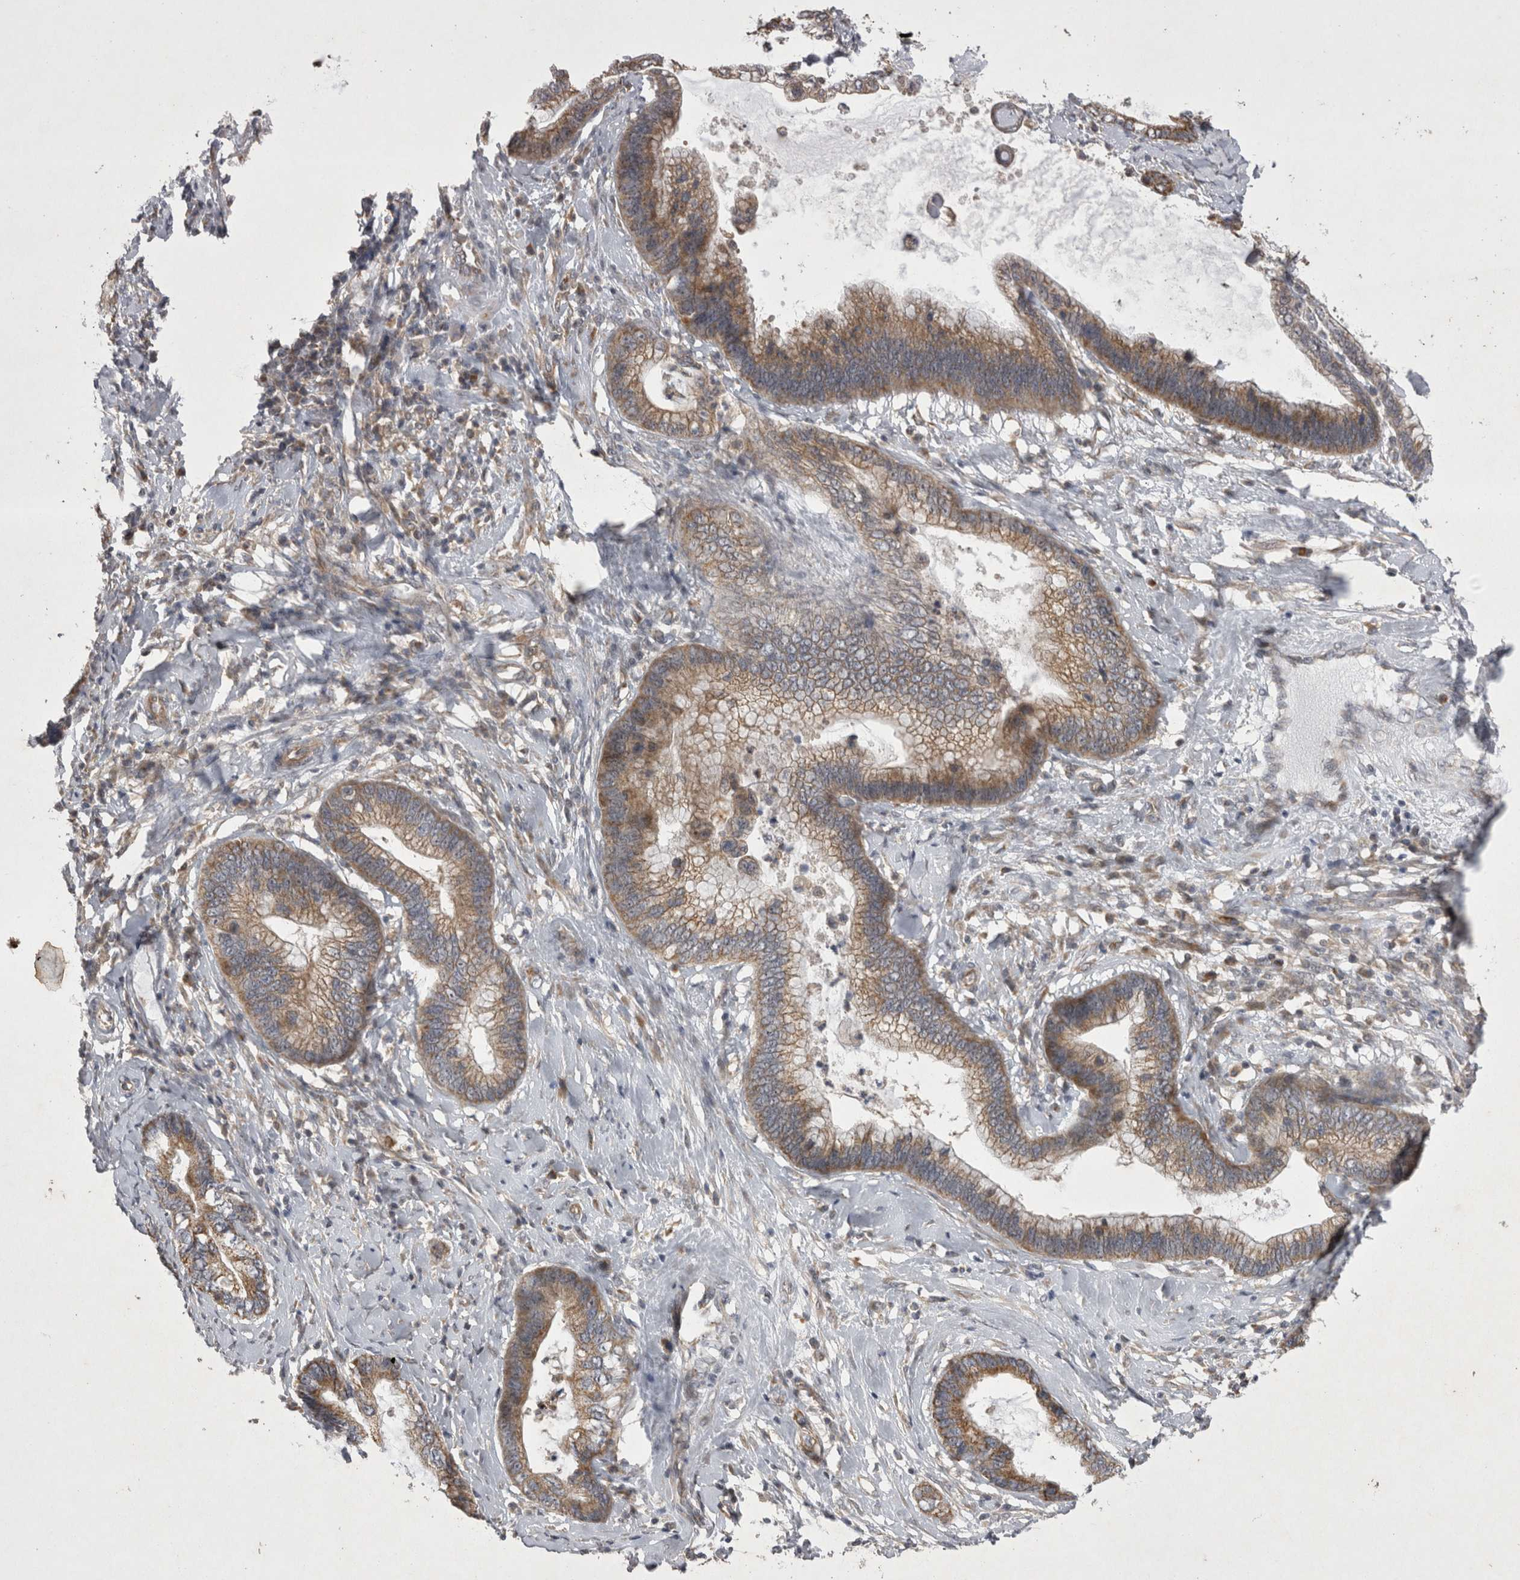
{"staining": {"intensity": "weak", "quantity": ">75%", "location": "cytoplasmic/membranous"}, "tissue": "cervical cancer", "cell_type": "Tumor cells", "image_type": "cancer", "snomed": [{"axis": "morphology", "description": "Adenocarcinoma, NOS"}, {"axis": "topography", "description": "Cervix"}], "caption": "About >75% of tumor cells in human adenocarcinoma (cervical) show weak cytoplasmic/membranous protein positivity as visualized by brown immunohistochemical staining.", "gene": "TSPOAP1", "patient": {"sex": "female", "age": 44}}